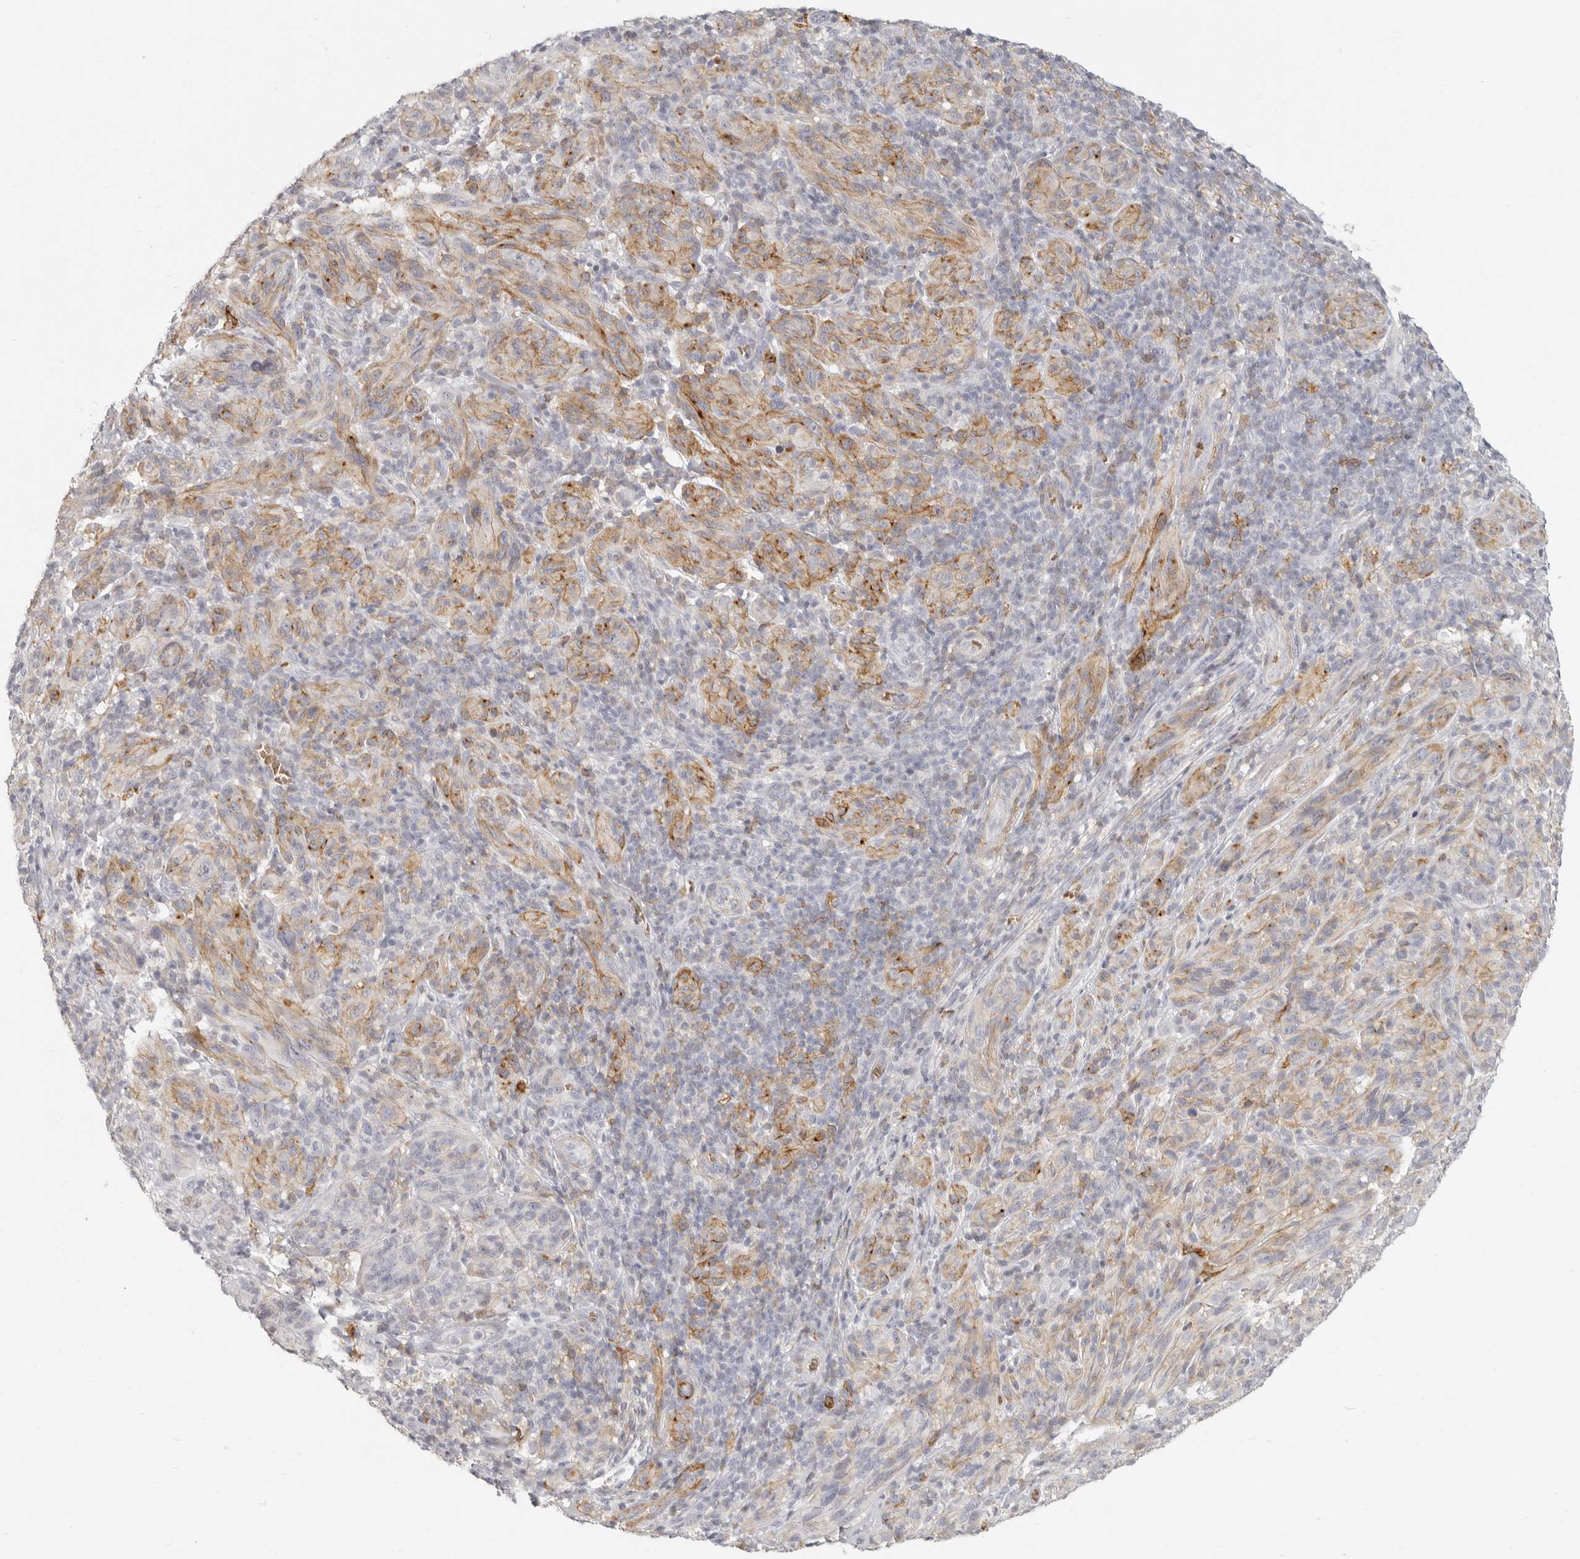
{"staining": {"intensity": "weak", "quantity": ">75%", "location": "cytoplasmic/membranous"}, "tissue": "melanoma", "cell_type": "Tumor cells", "image_type": "cancer", "snomed": [{"axis": "morphology", "description": "Malignant melanoma, NOS"}, {"axis": "topography", "description": "Skin of head"}], "caption": "Approximately >75% of tumor cells in melanoma exhibit weak cytoplasmic/membranous protein staining as visualized by brown immunohistochemical staining.", "gene": "NIBAN1", "patient": {"sex": "male", "age": 96}}